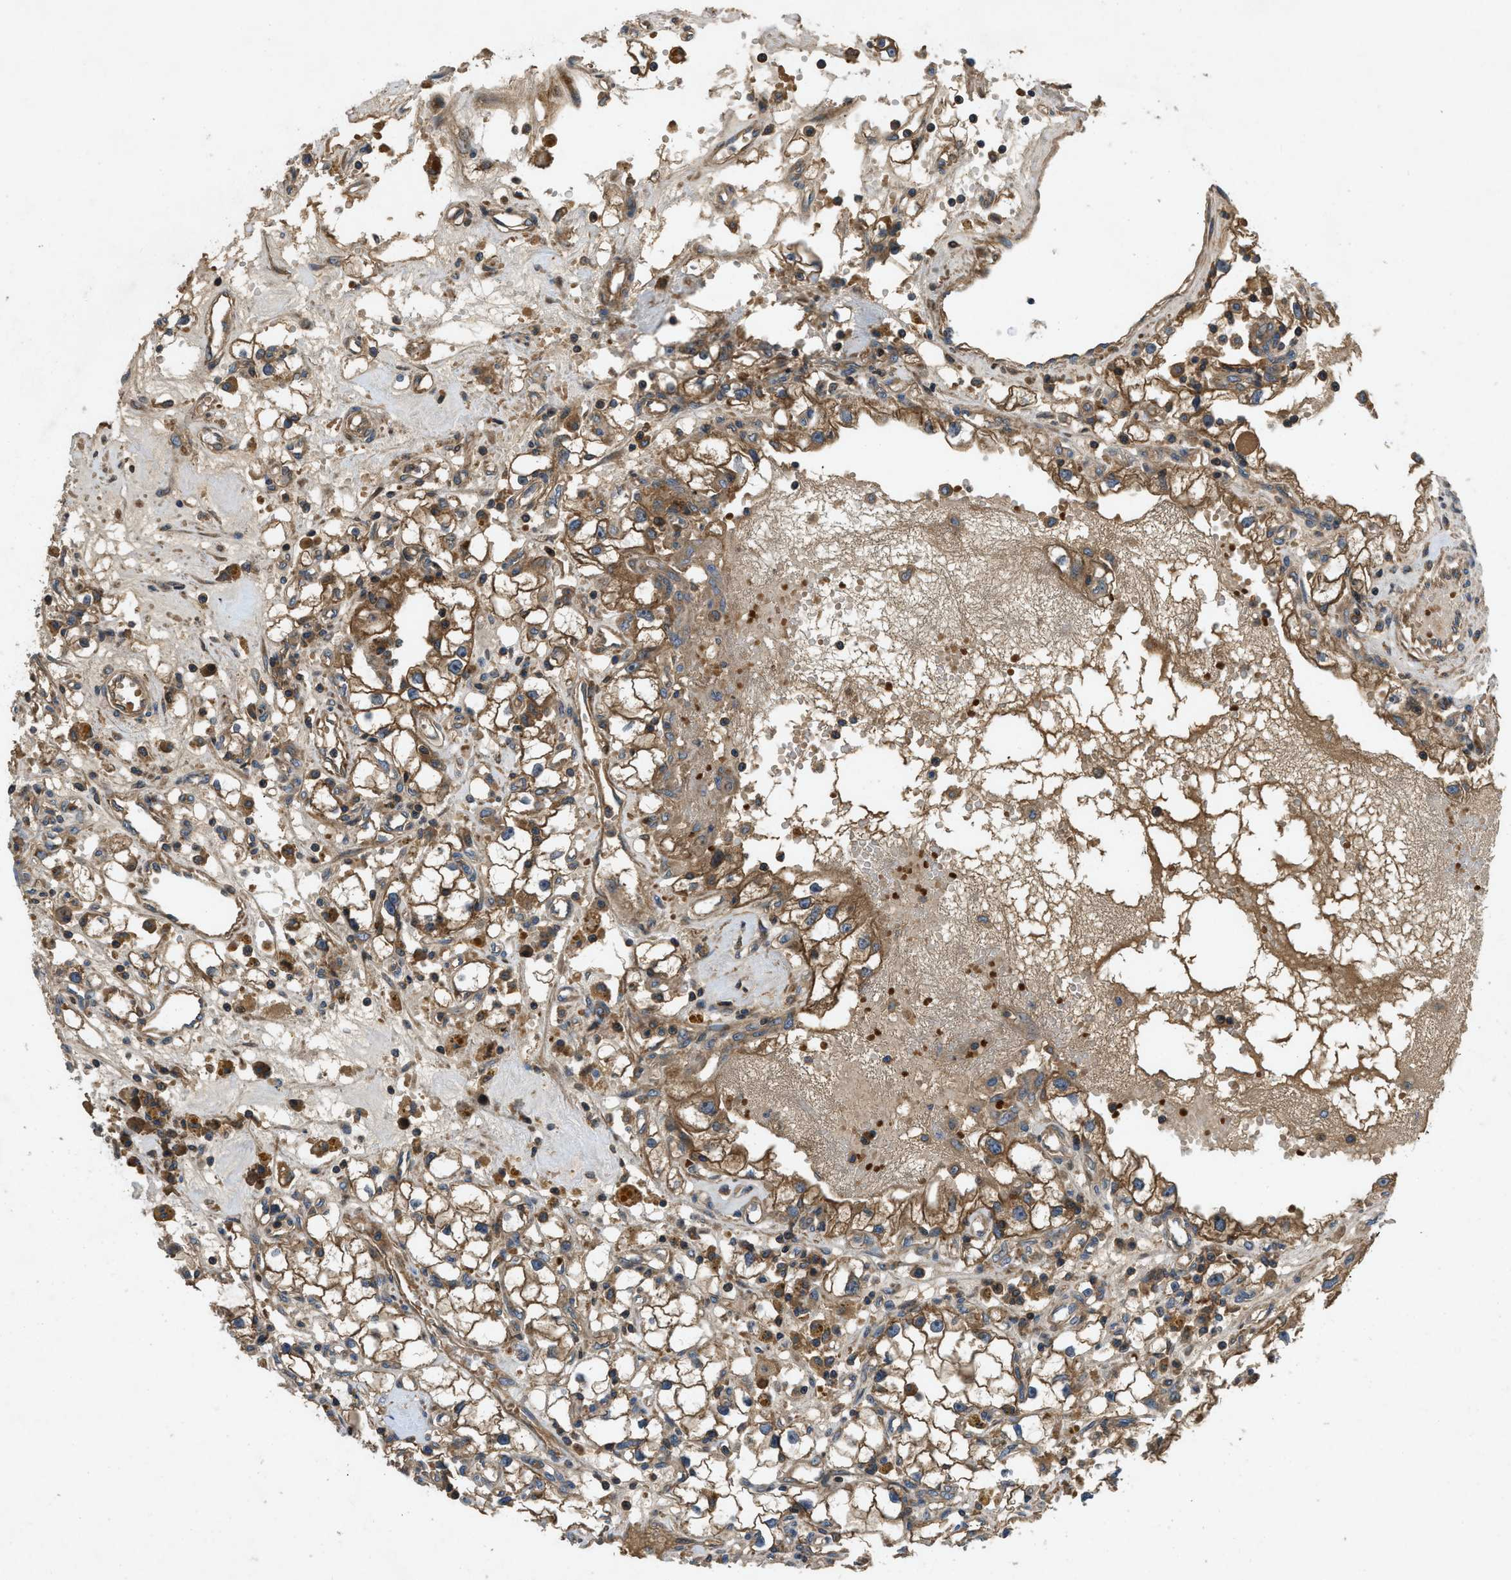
{"staining": {"intensity": "moderate", "quantity": ">75%", "location": "cytoplasmic/membranous"}, "tissue": "renal cancer", "cell_type": "Tumor cells", "image_type": "cancer", "snomed": [{"axis": "morphology", "description": "Adenocarcinoma, NOS"}, {"axis": "topography", "description": "Kidney"}], "caption": "Brown immunohistochemical staining in human renal cancer (adenocarcinoma) exhibits moderate cytoplasmic/membranous staining in about >75% of tumor cells.", "gene": "CNNM3", "patient": {"sex": "male", "age": 56}}